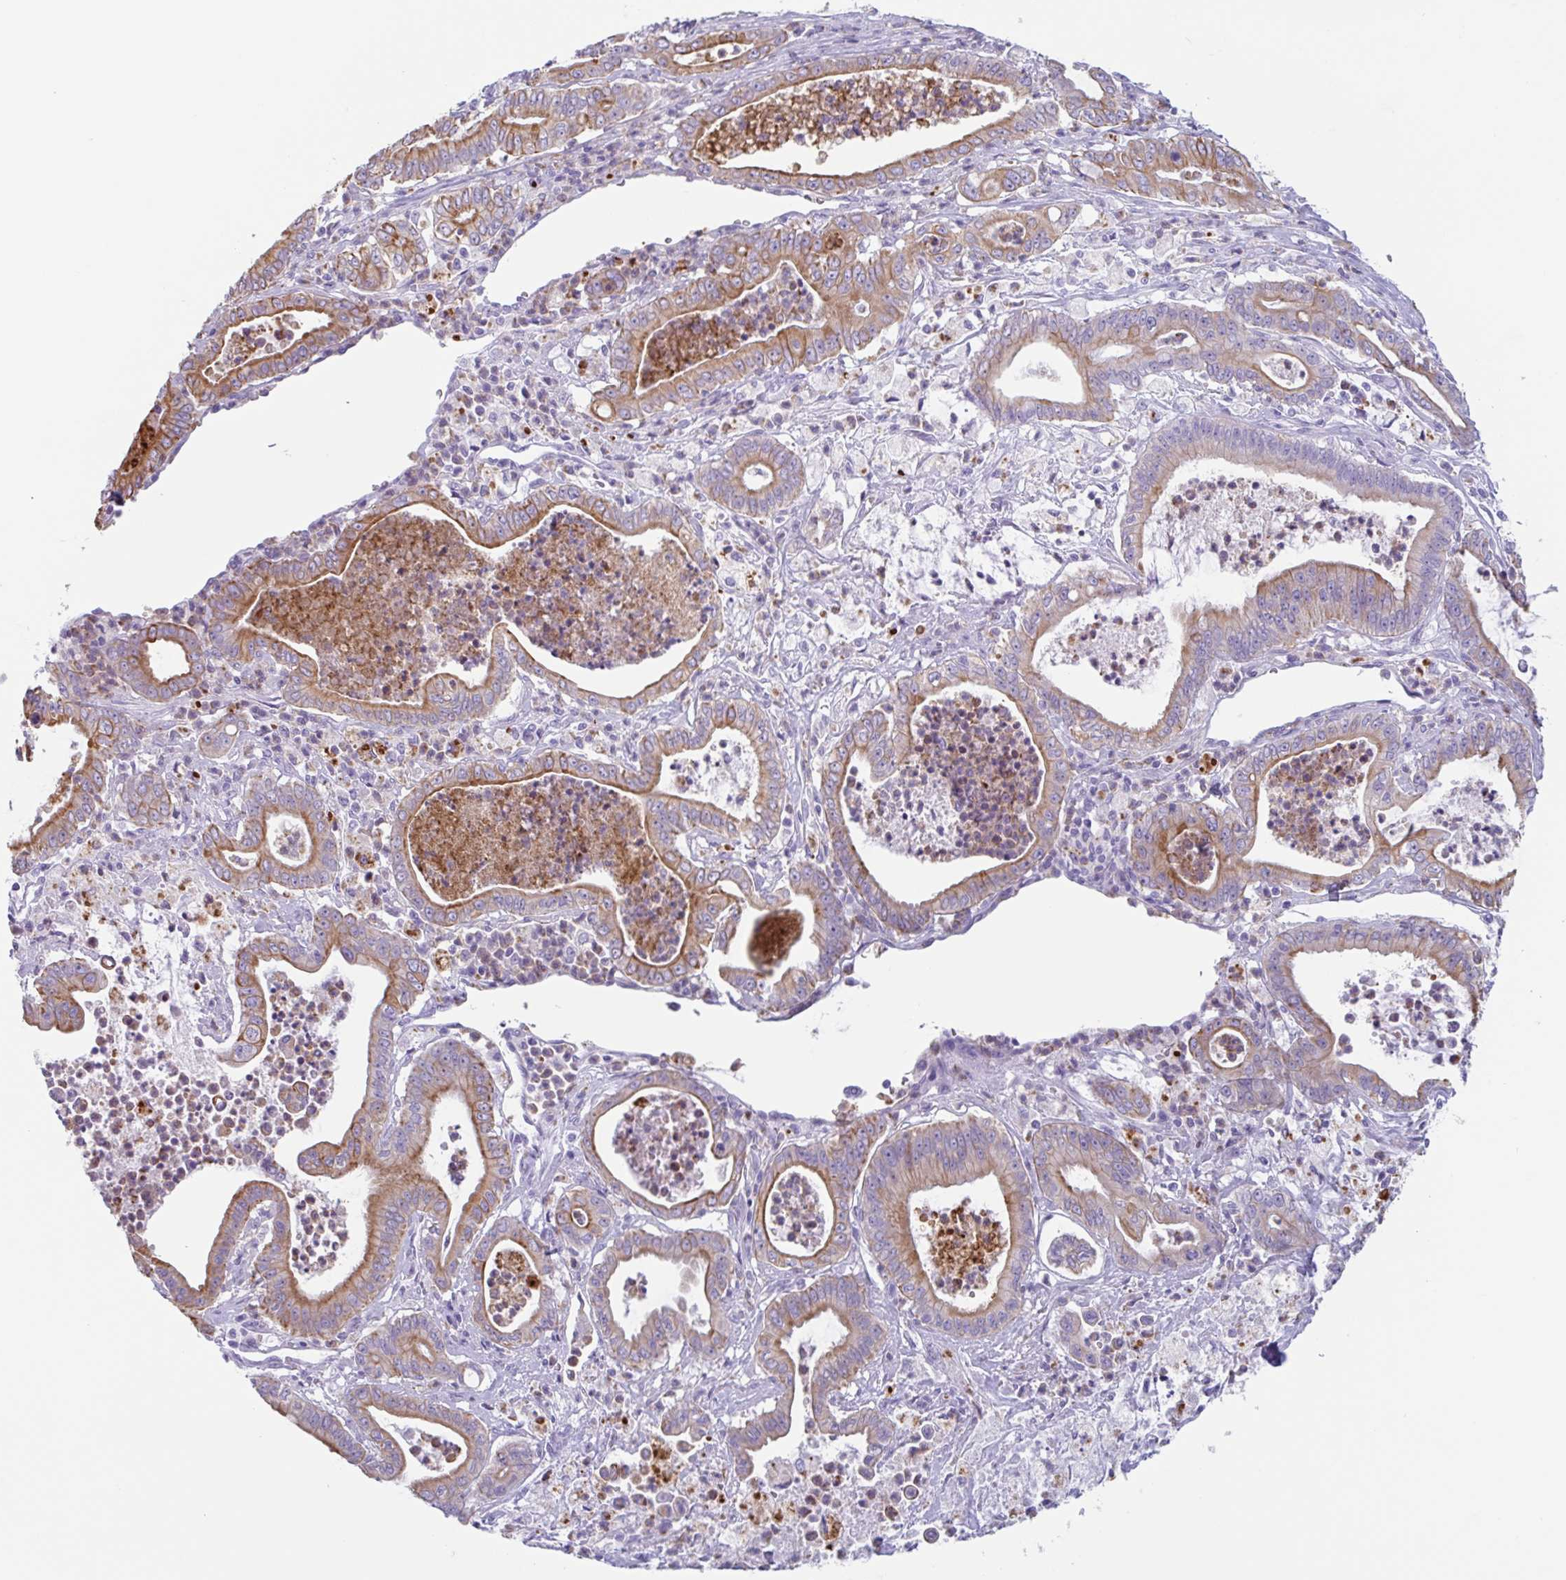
{"staining": {"intensity": "moderate", "quantity": ">75%", "location": "cytoplasmic/membranous"}, "tissue": "pancreatic cancer", "cell_type": "Tumor cells", "image_type": "cancer", "snomed": [{"axis": "morphology", "description": "Adenocarcinoma, NOS"}, {"axis": "topography", "description": "Pancreas"}], "caption": "Moderate cytoplasmic/membranous positivity for a protein is seen in about >75% of tumor cells of adenocarcinoma (pancreatic) using IHC.", "gene": "DTWD2", "patient": {"sex": "male", "age": 71}}